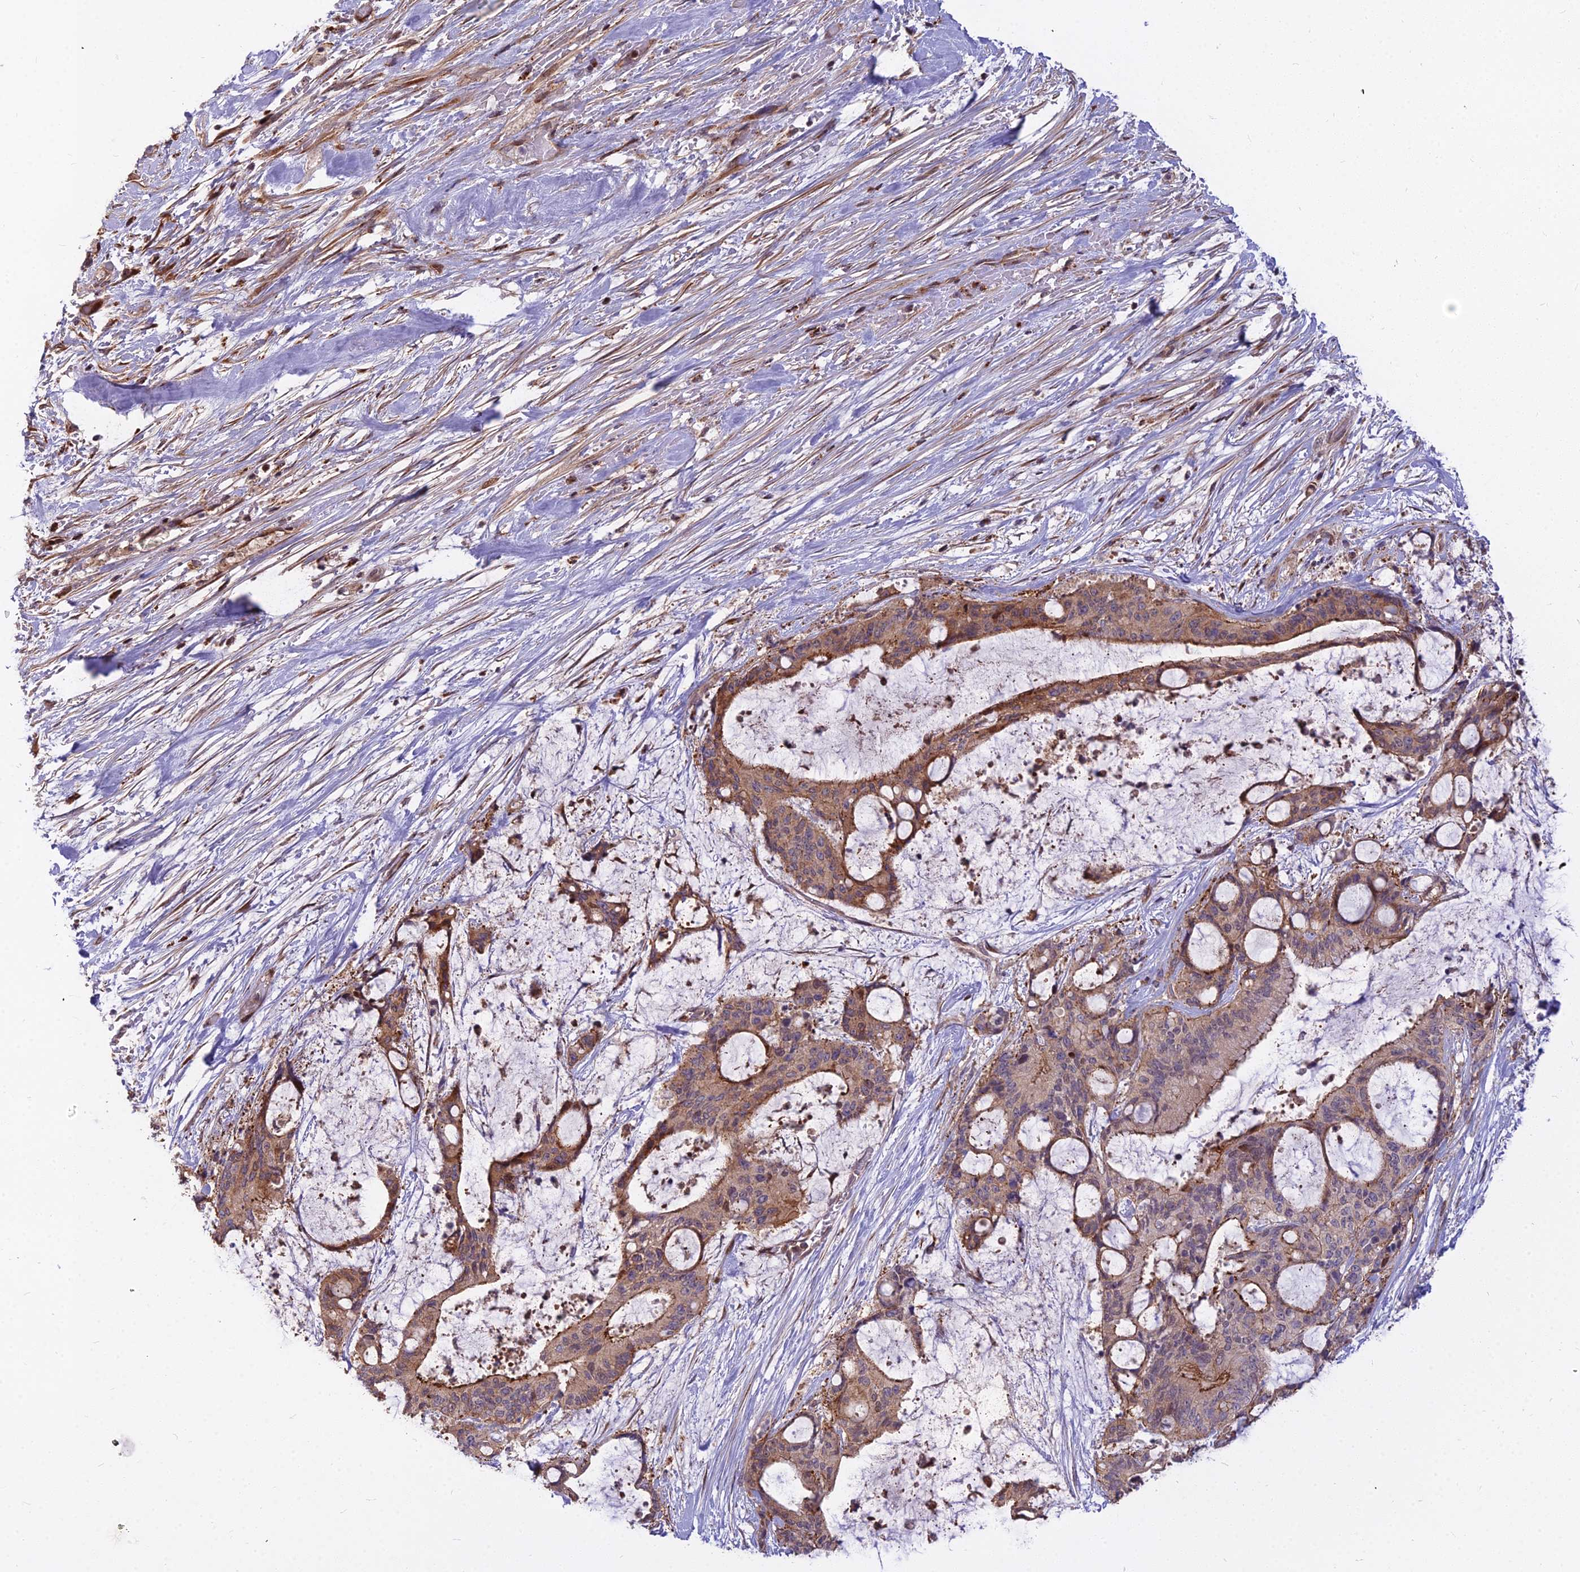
{"staining": {"intensity": "moderate", "quantity": ">75%", "location": "cytoplasmic/membranous"}, "tissue": "liver cancer", "cell_type": "Tumor cells", "image_type": "cancer", "snomed": [{"axis": "morphology", "description": "Normal tissue, NOS"}, {"axis": "morphology", "description": "Cholangiocarcinoma"}, {"axis": "topography", "description": "Liver"}, {"axis": "topography", "description": "Peripheral nerve tissue"}], "caption": "Immunohistochemistry (IHC) (DAB) staining of cholangiocarcinoma (liver) exhibits moderate cytoplasmic/membranous protein positivity in approximately >75% of tumor cells. (DAB IHC, brown staining for protein, blue staining for nuclei).", "gene": "GLYATL3", "patient": {"sex": "female", "age": 73}}